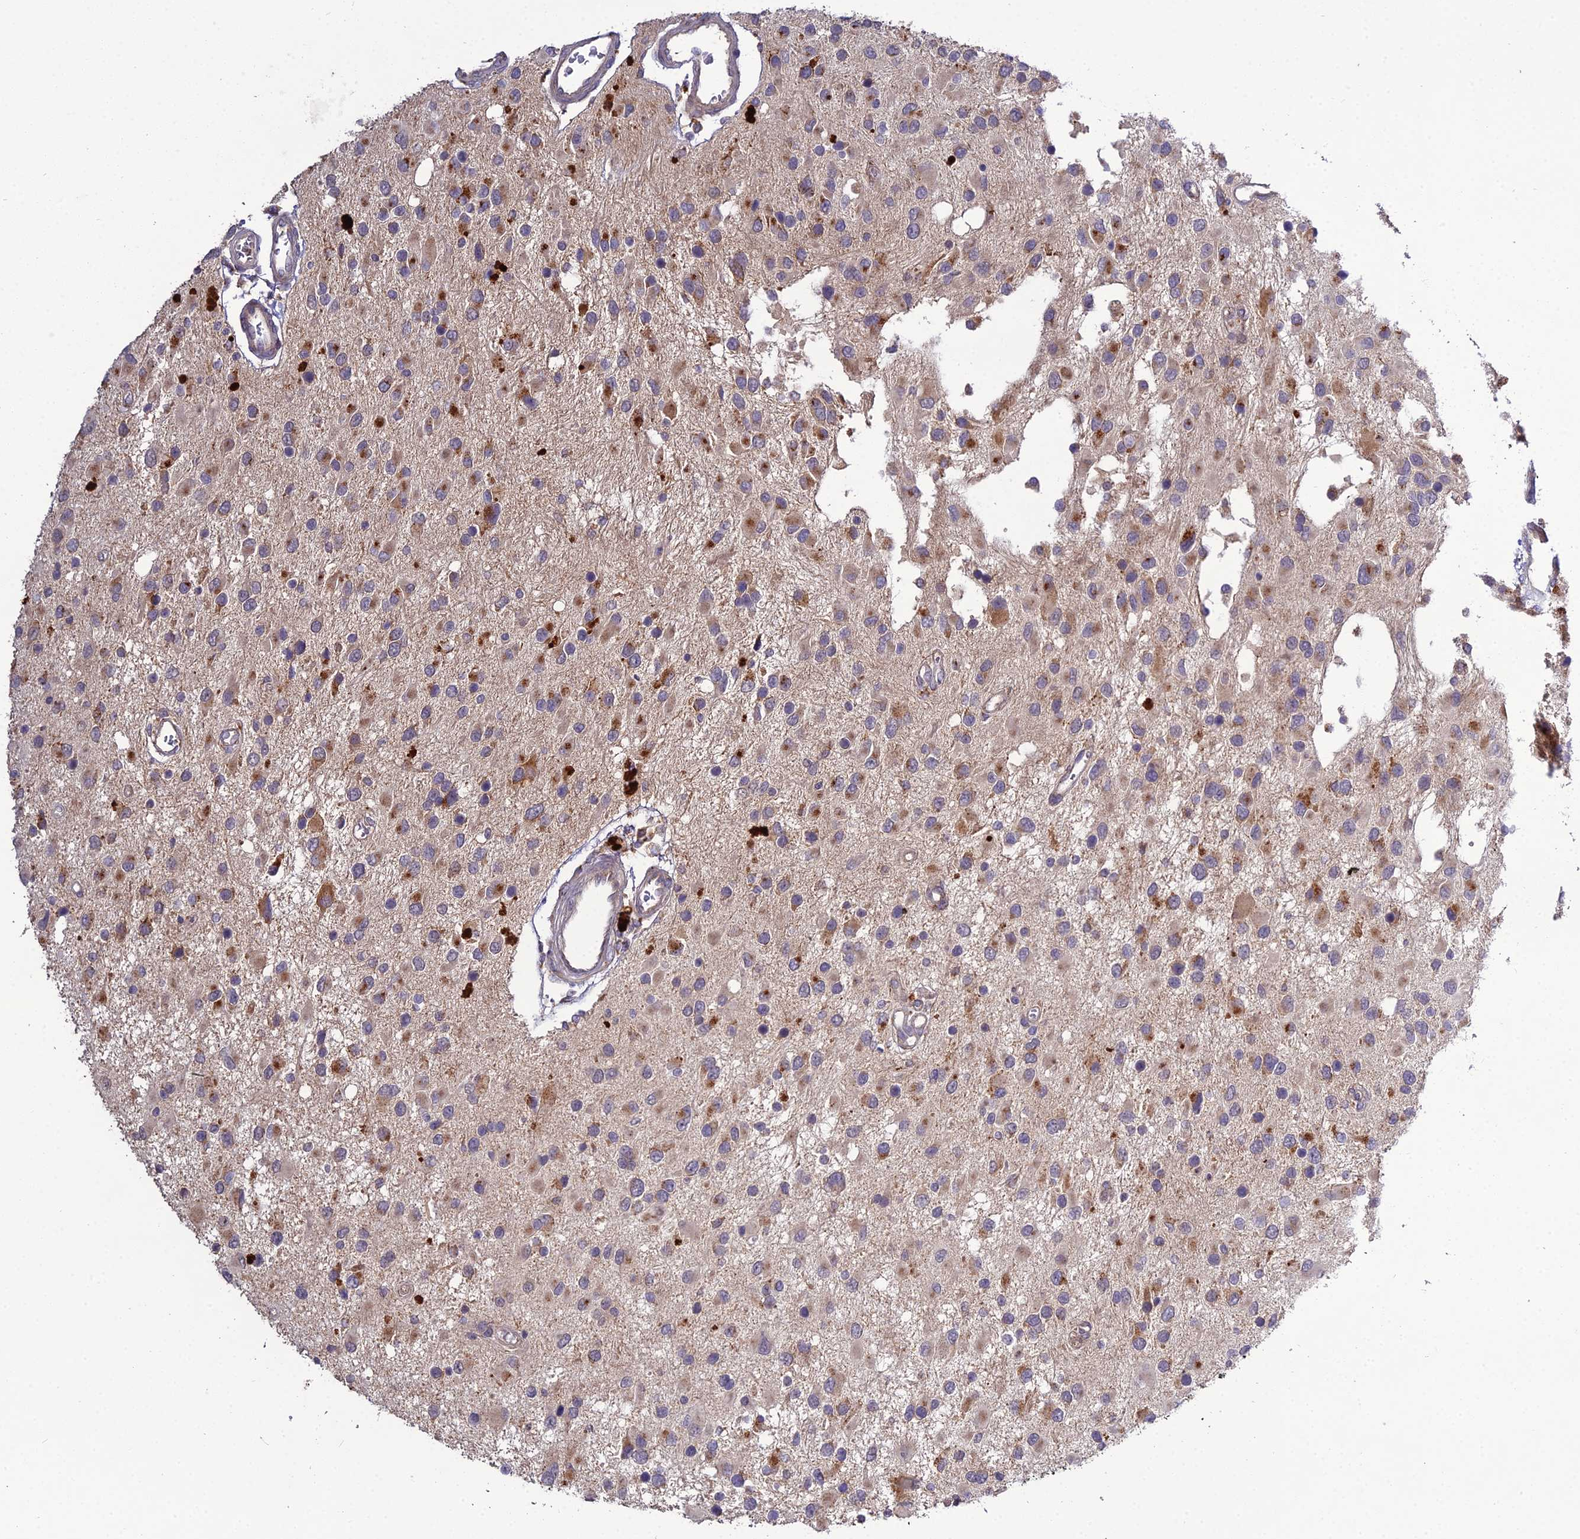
{"staining": {"intensity": "moderate", "quantity": "<25%", "location": "cytoplasmic/membranous"}, "tissue": "glioma", "cell_type": "Tumor cells", "image_type": "cancer", "snomed": [{"axis": "morphology", "description": "Glioma, malignant, High grade"}, {"axis": "topography", "description": "Brain"}], "caption": "There is low levels of moderate cytoplasmic/membranous positivity in tumor cells of glioma, as demonstrated by immunohistochemical staining (brown color).", "gene": "EID2", "patient": {"sex": "male", "age": 53}}